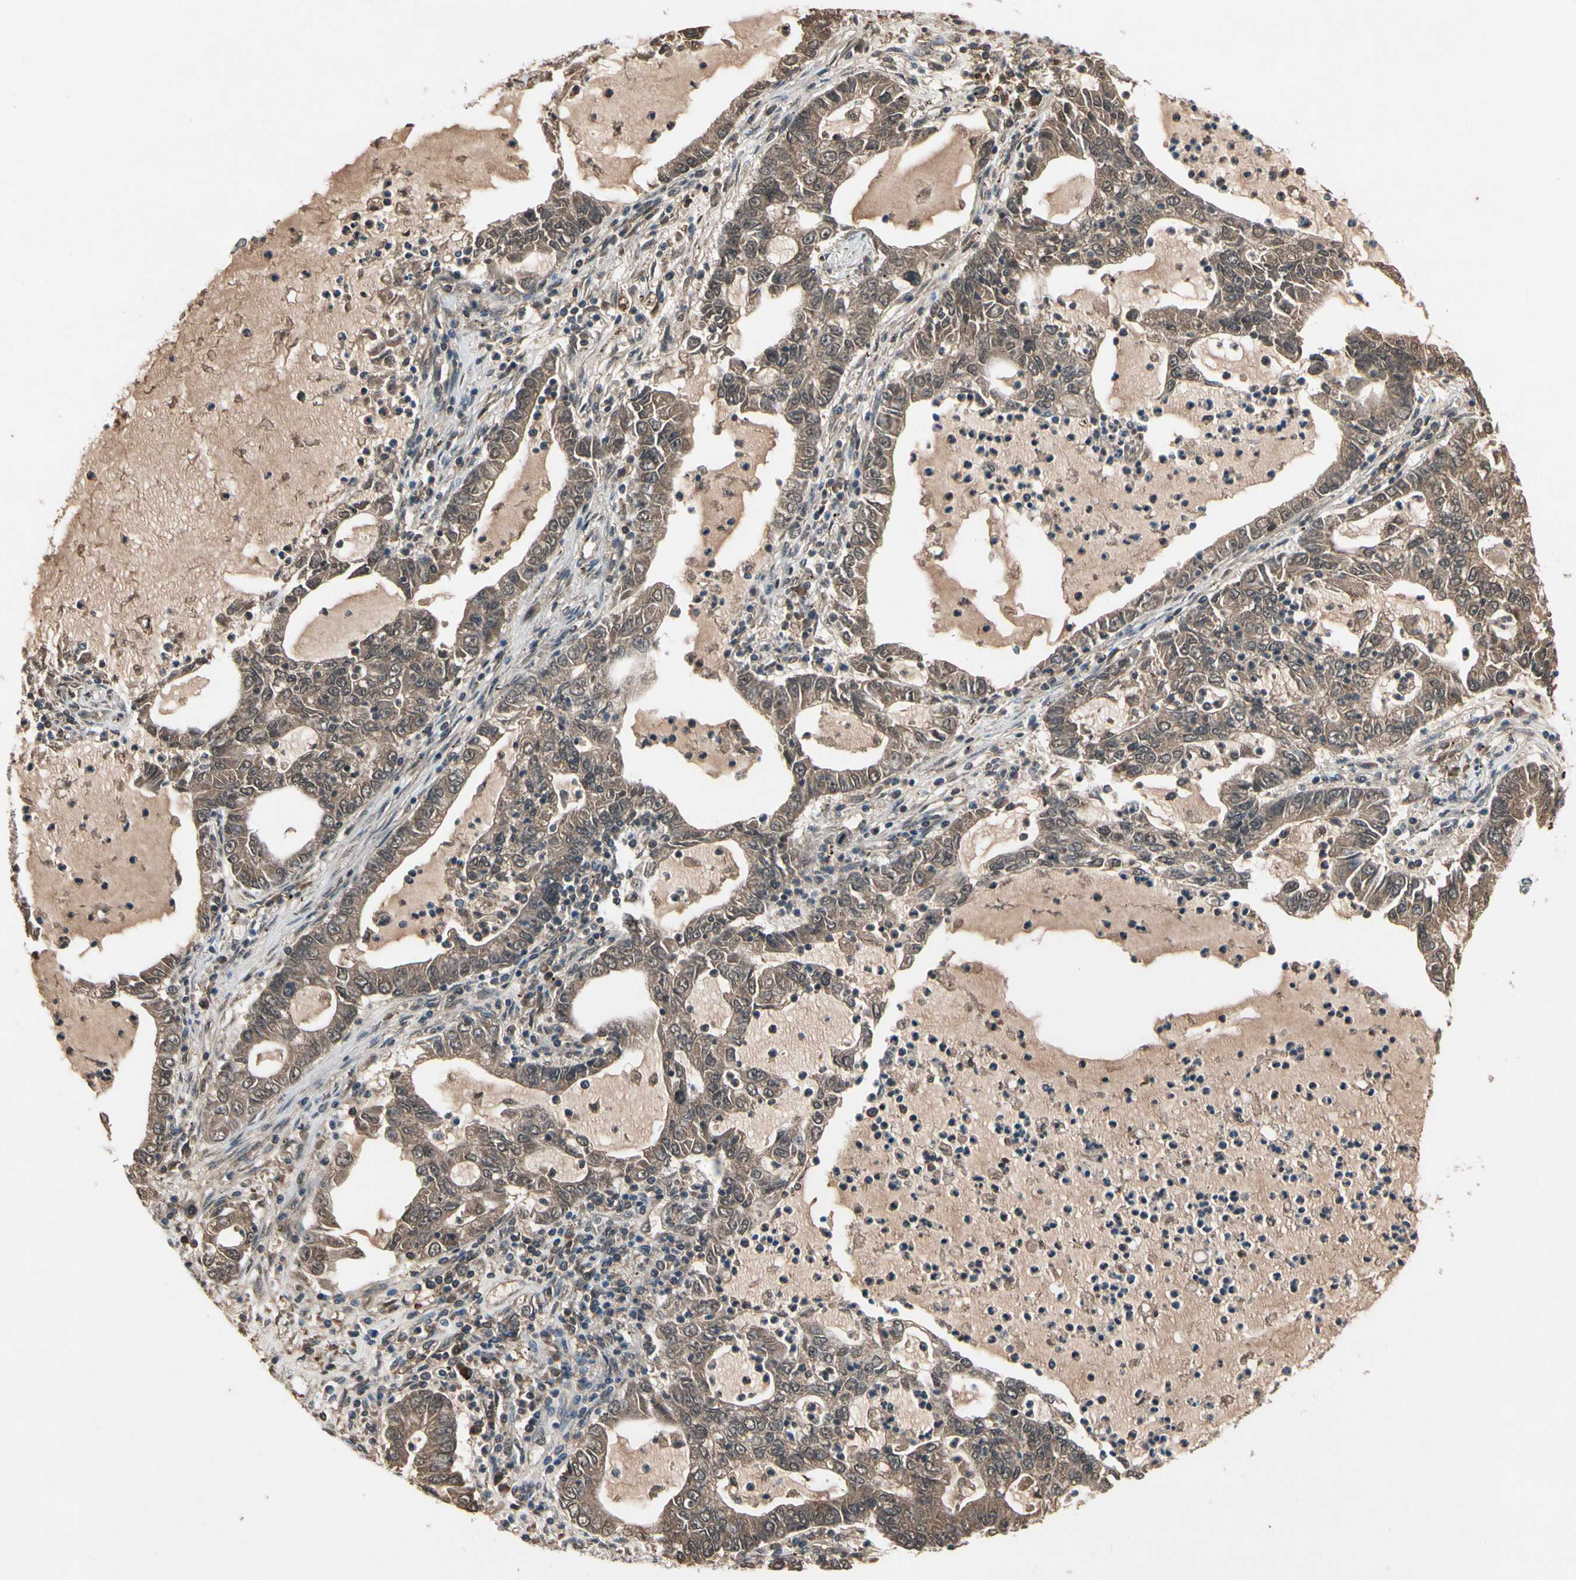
{"staining": {"intensity": "weak", "quantity": ">75%", "location": "cytoplasmic/membranous,nuclear"}, "tissue": "lung cancer", "cell_type": "Tumor cells", "image_type": "cancer", "snomed": [{"axis": "morphology", "description": "Adenocarcinoma, NOS"}, {"axis": "topography", "description": "Lung"}], "caption": "Immunohistochemistry staining of lung cancer (adenocarcinoma), which reveals low levels of weak cytoplasmic/membranous and nuclear staining in approximately >75% of tumor cells indicating weak cytoplasmic/membranous and nuclear protein staining. The staining was performed using DAB (3,3'-diaminobenzidine) (brown) for protein detection and nuclei were counterstained in hematoxylin (blue).", "gene": "IL1RL1", "patient": {"sex": "female", "age": 51}}